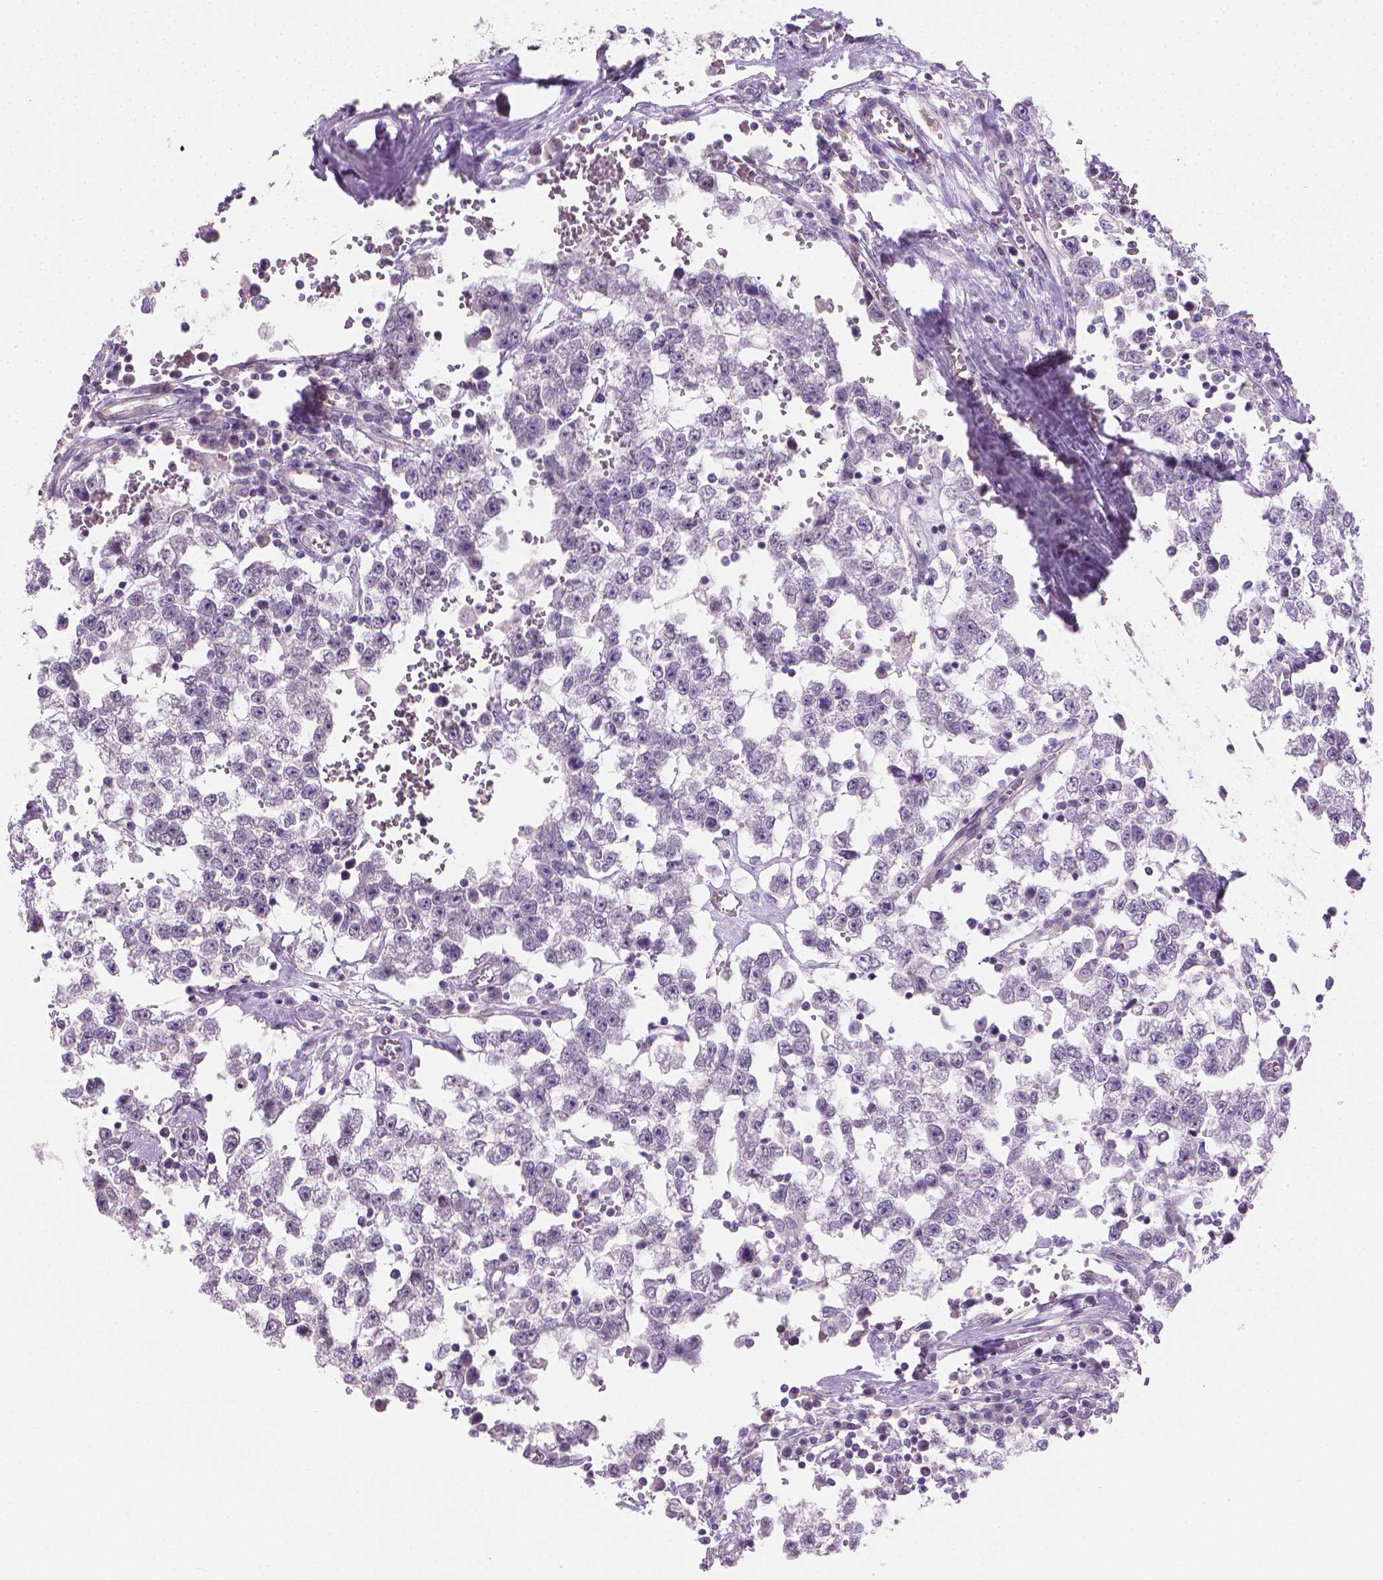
{"staining": {"intensity": "negative", "quantity": "none", "location": "none"}, "tissue": "testis cancer", "cell_type": "Tumor cells", "image_type": "cancer", "snomed": [{"axis": "morphology", "description": "Normal tissue, NOS"}, {"axis": "morphology", "description": "Seminoma, NOS"}, {"axis": "topography", "description": "Testis"}, {"axis": "topography", "description": "Epididymis"}], "caption": "This is an immunohistochemistry (IHC) photomicrograph of human testis cancer. There is no positivity in tumor cells.", "gene": "CLXN", "patient": {"sex": "male", "age": 34}}